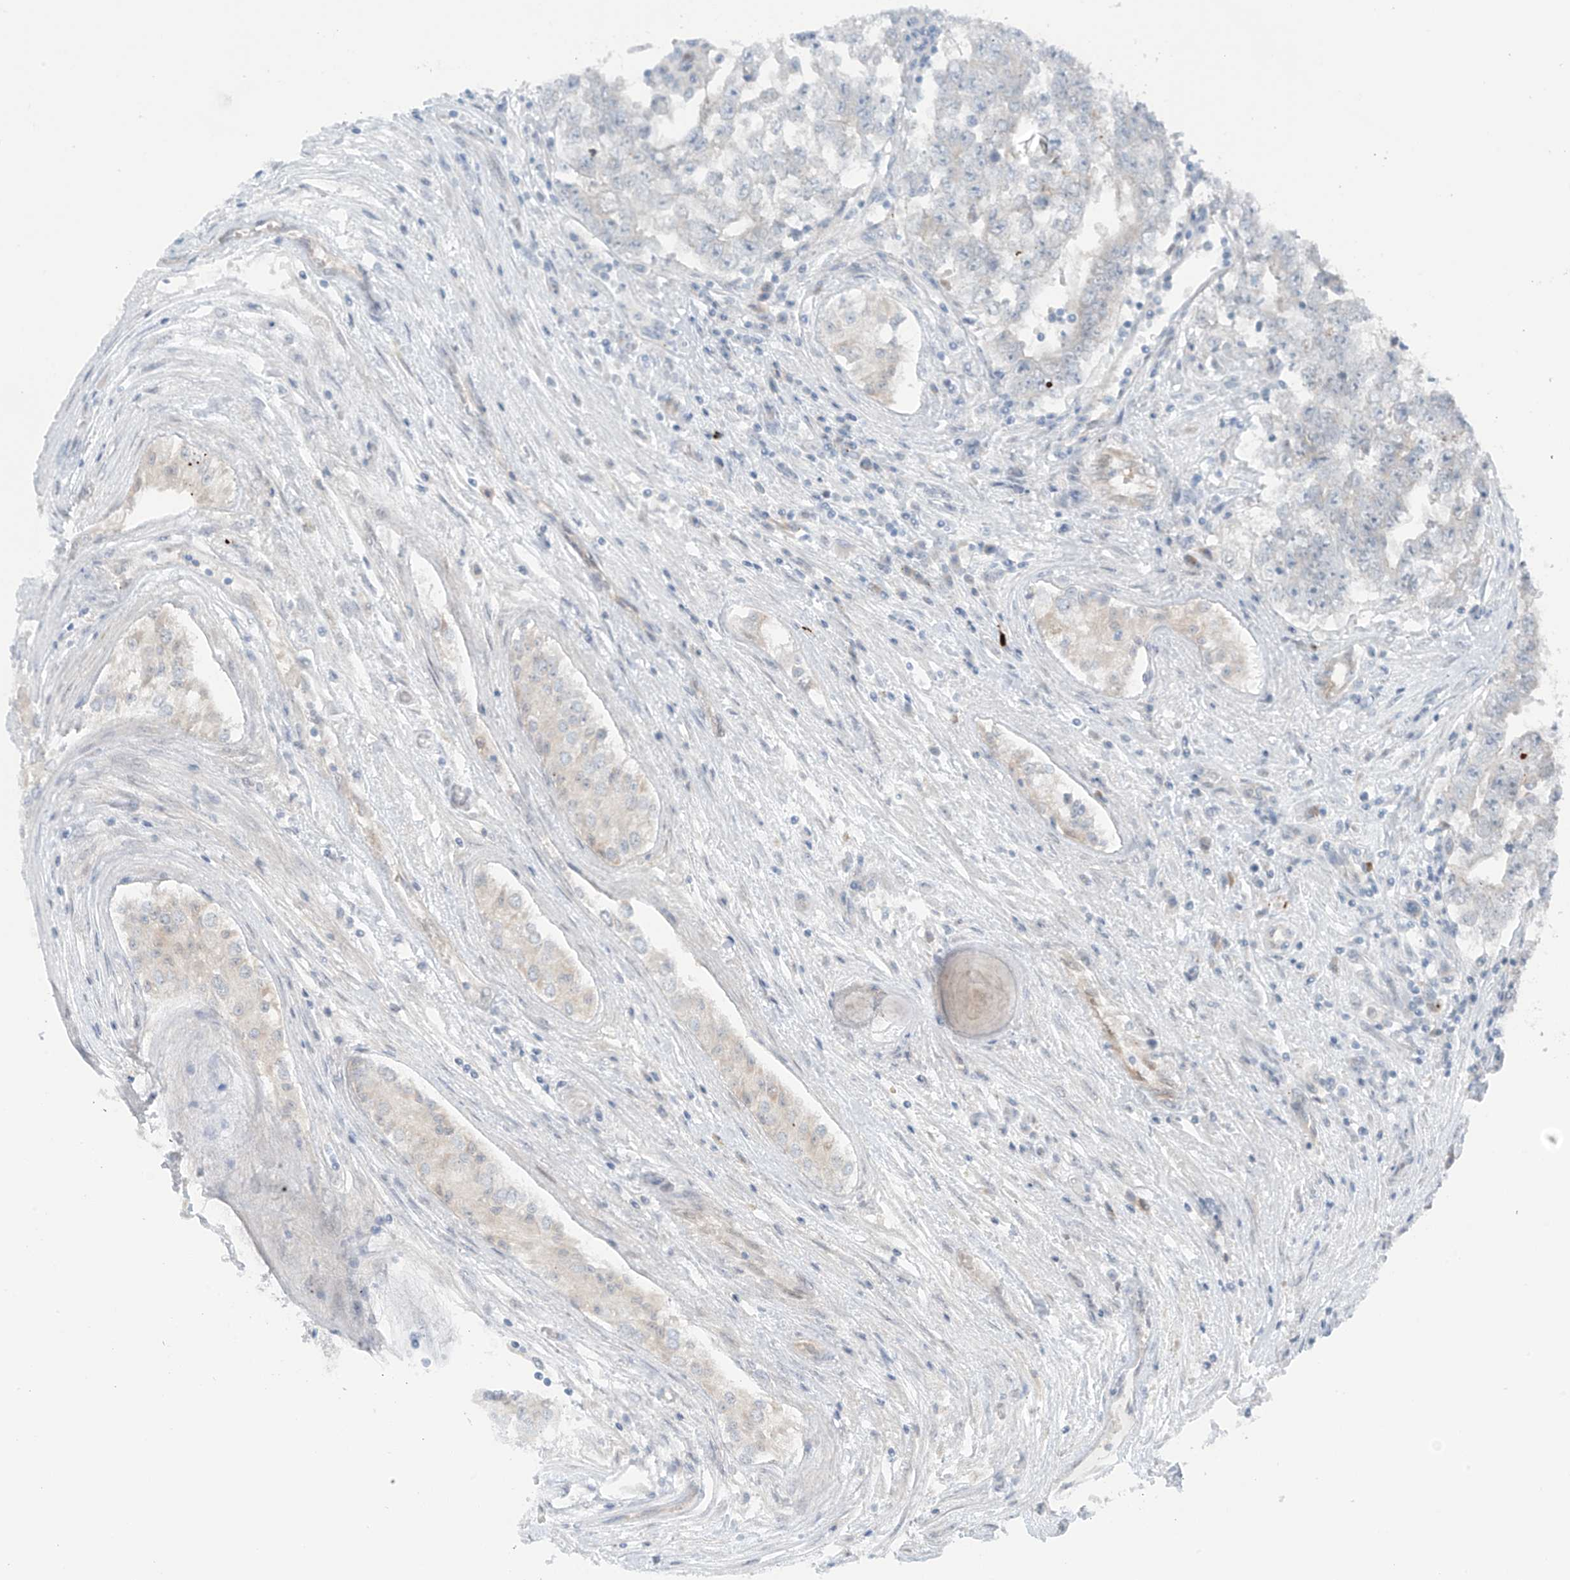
{"staining": {"intensity": "negative", "quantity": "none", "location": "none"}, "tissue": "testis cancer", "cell_type": "Tumor cells", "image_type": "cancer", "snomed": [{"axis": "morphology", "description": "Carcinoma, Embryonal, NOS"}, {"axis": "topography", "description": "Testis"}], "caption": "High power microscopy histopathology image of an immunohistochemistry (IHC) histopathology image of embryonal carcinoma (testis), revealing no significant positivity in tumor cells. (DAB IHC, high magnification).", "gene": "ZNF793", "patient": {"sex": "male", "age": 25}}